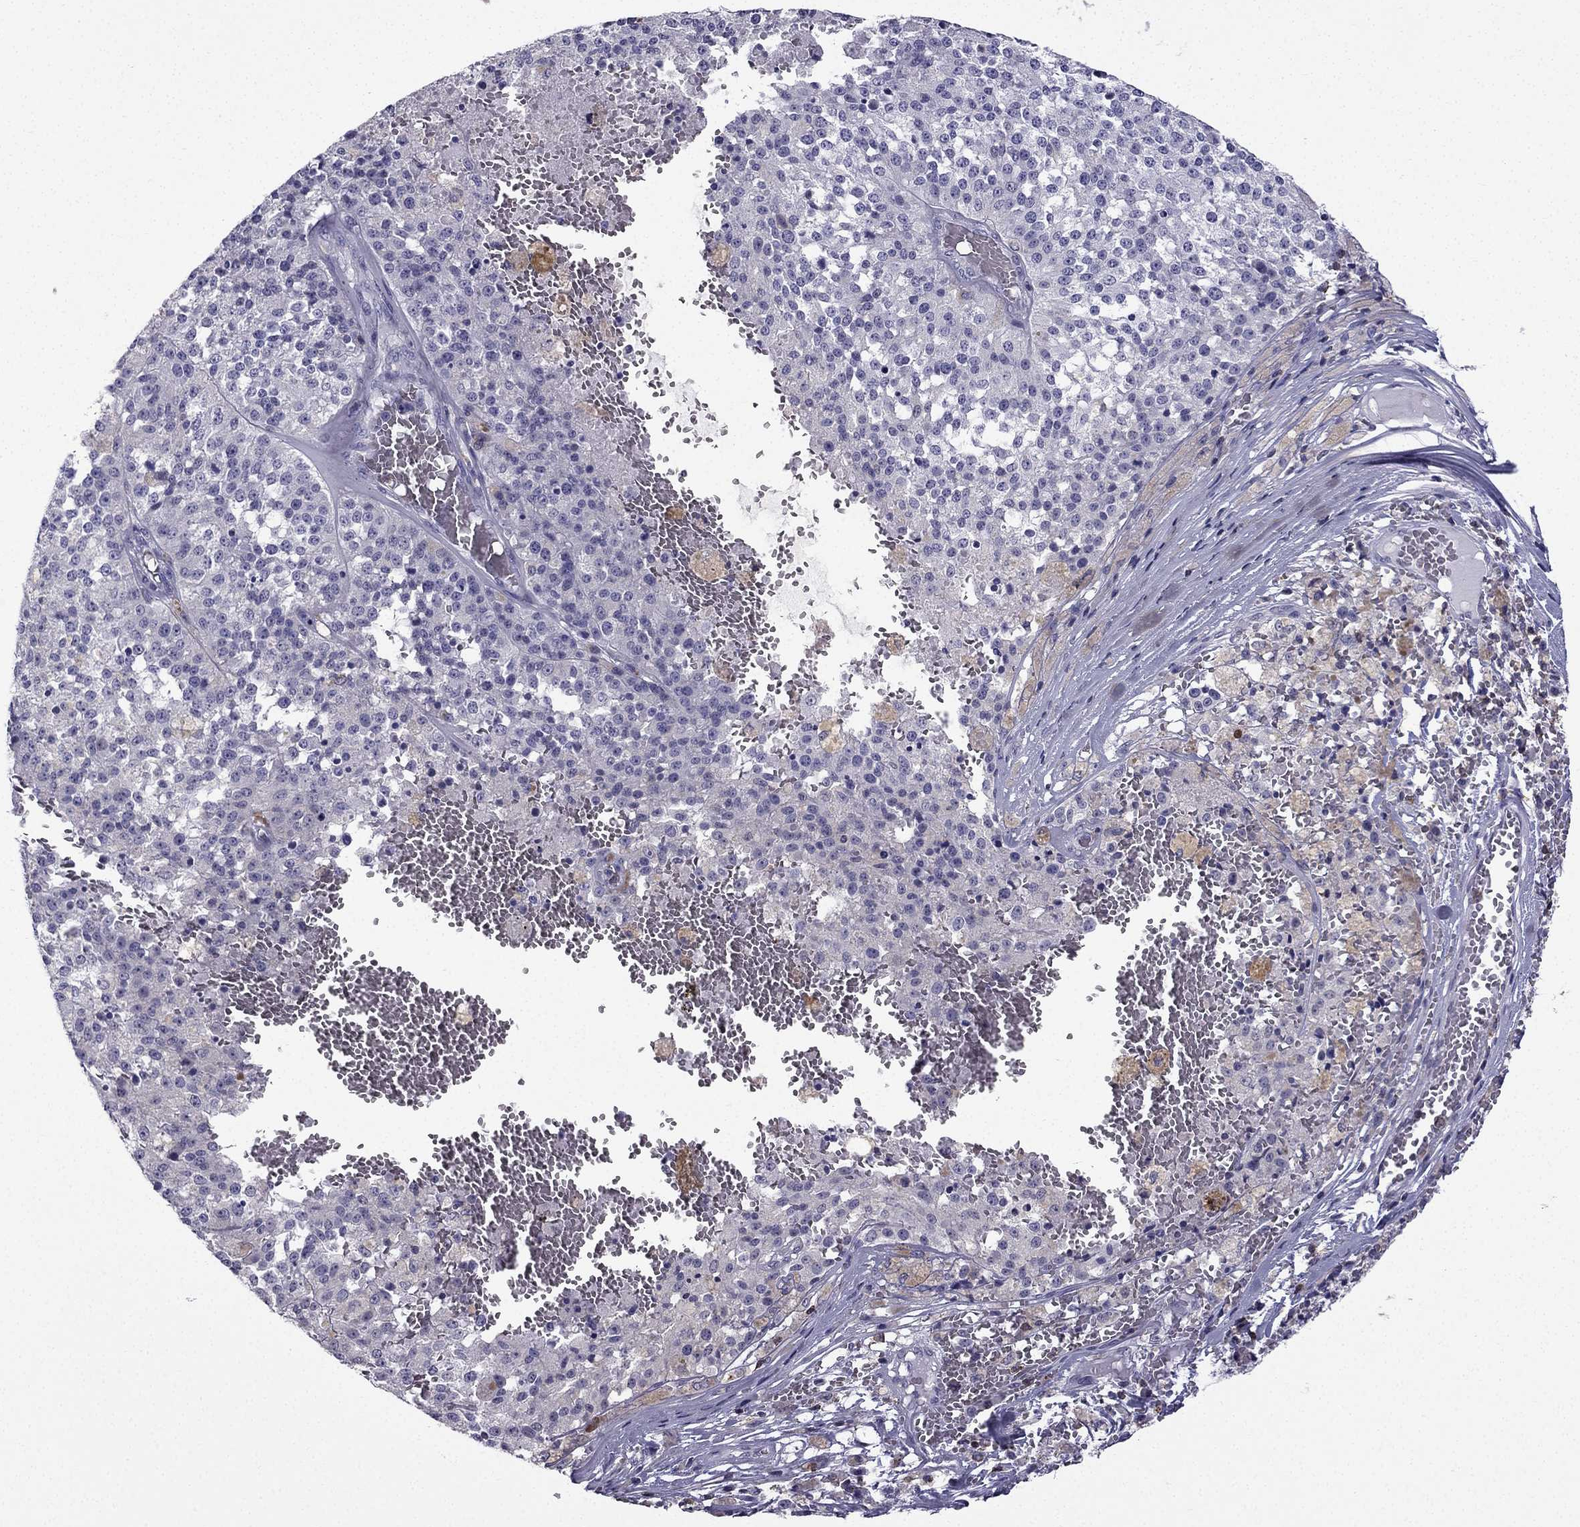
{"staining": {"intensity": "negative", "quantity": "none", "location": "none"}, "tissue": "melanoma", "cell_type": "Tumor cells", "image_type": "cancer", "snomed": [{"axis": "morphology", "description": "Malignant melanoma, Metastatic site"}, {"axis": "topography", "description": "Lymph node"}], "caption": "An IHC image of malignant melanoma (metastatic site) is shown. There is no staining in tumor cells of malignant melanoma (metastatic site). (Immunohistochemistry (ihc), brightfield microscopy, high magnification).", "gene": "CCK", "patient": {"sex": "female", "age": 64}}